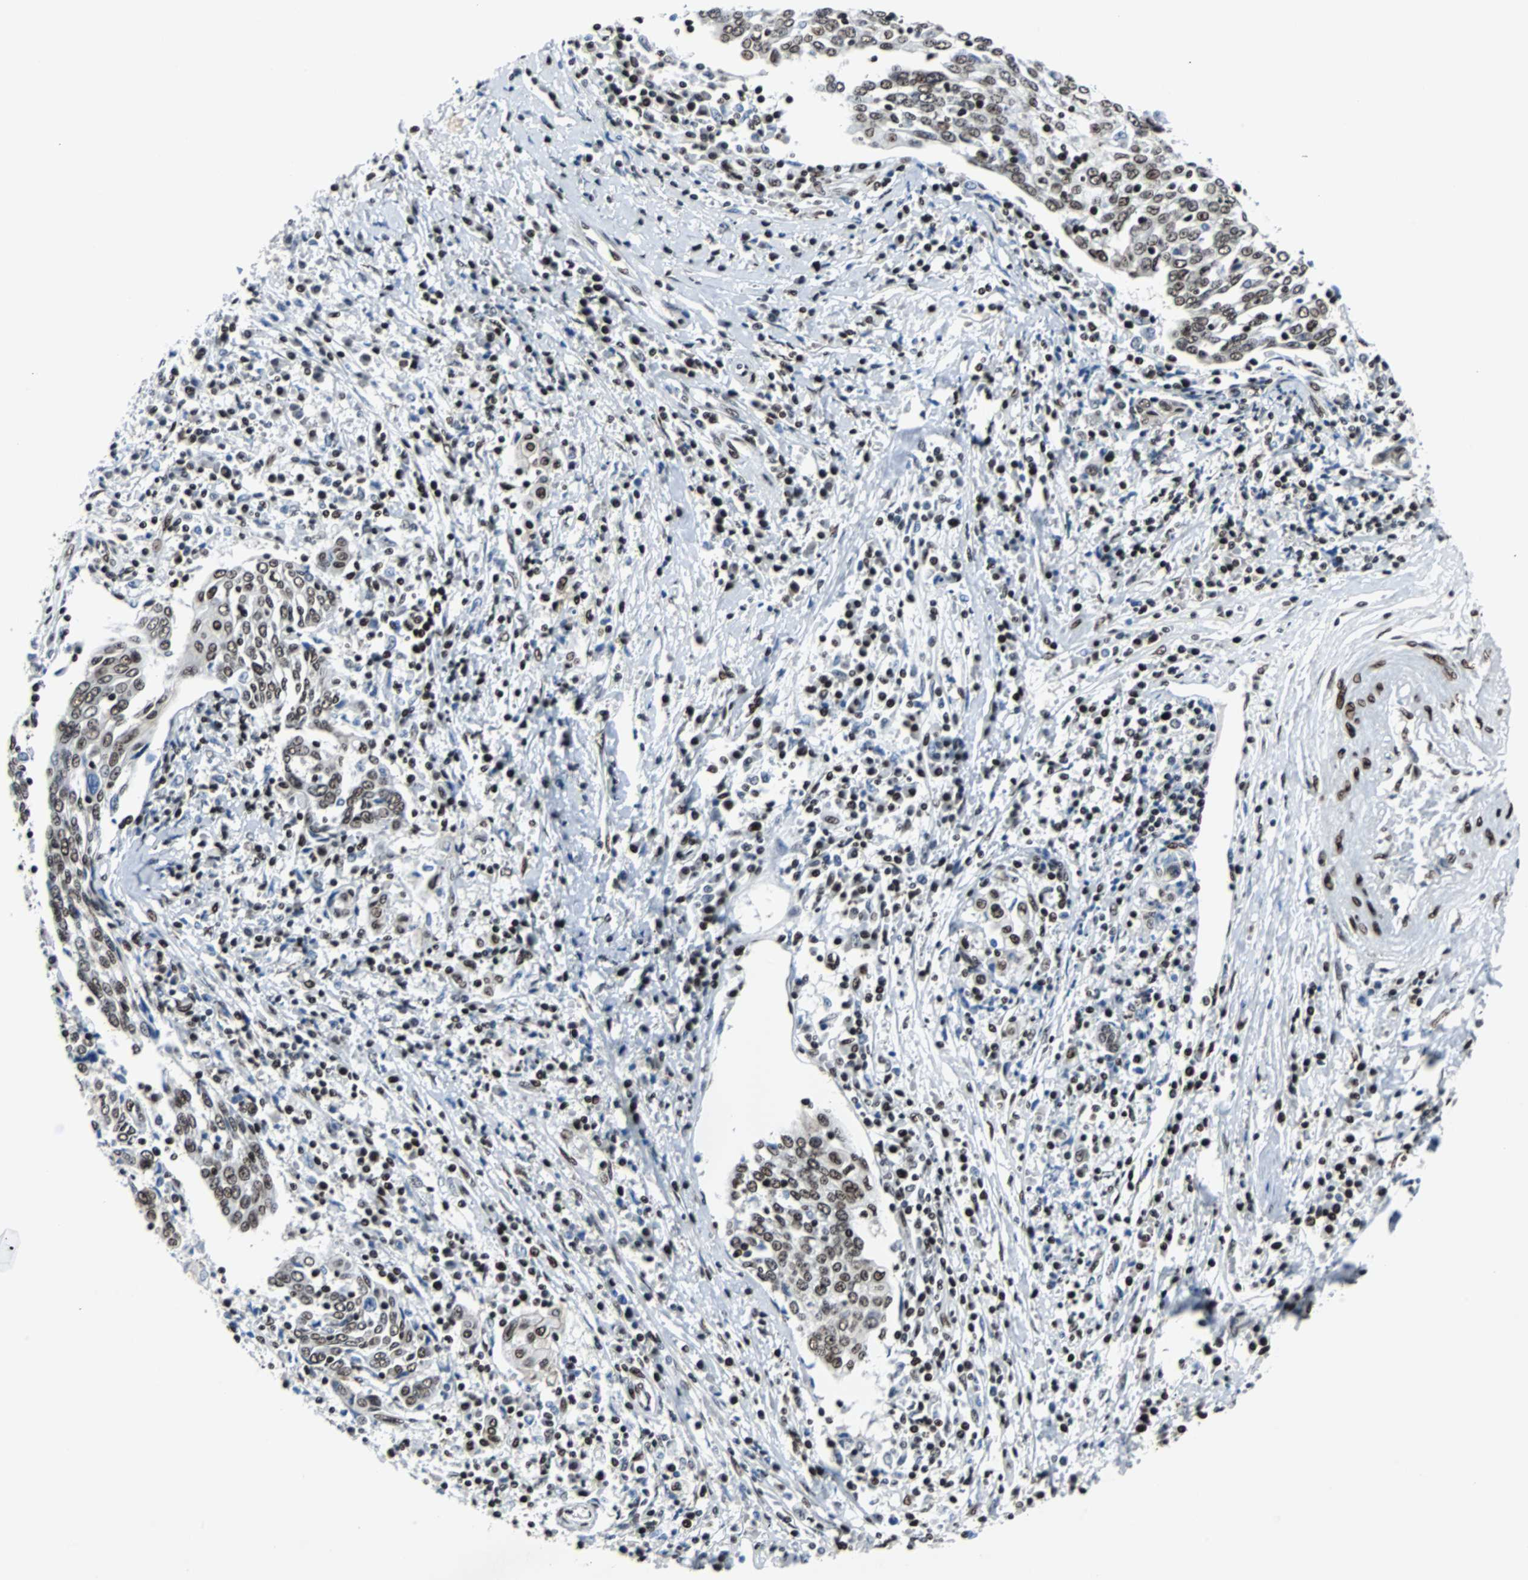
{"staining": {"intensity": "moderate", "quantity": ">75%", "location": "nuclear"}, "tissue": "cervical cancer", "cell_type": "Tumor cells", "image_type": "cancer", "snomed": [{"axis": "morphology", "description": "Squamous cell carcinoma, NOS"}, {"axis": "topography", "description": "Cervix"}], "caption": "Tumor cells reveal medium levels of moderate nuclear positivity in about >75% of cells in human cervical cancer.", "gene": "MEF2D", "patient": {"sex": "female", "age": 40}}